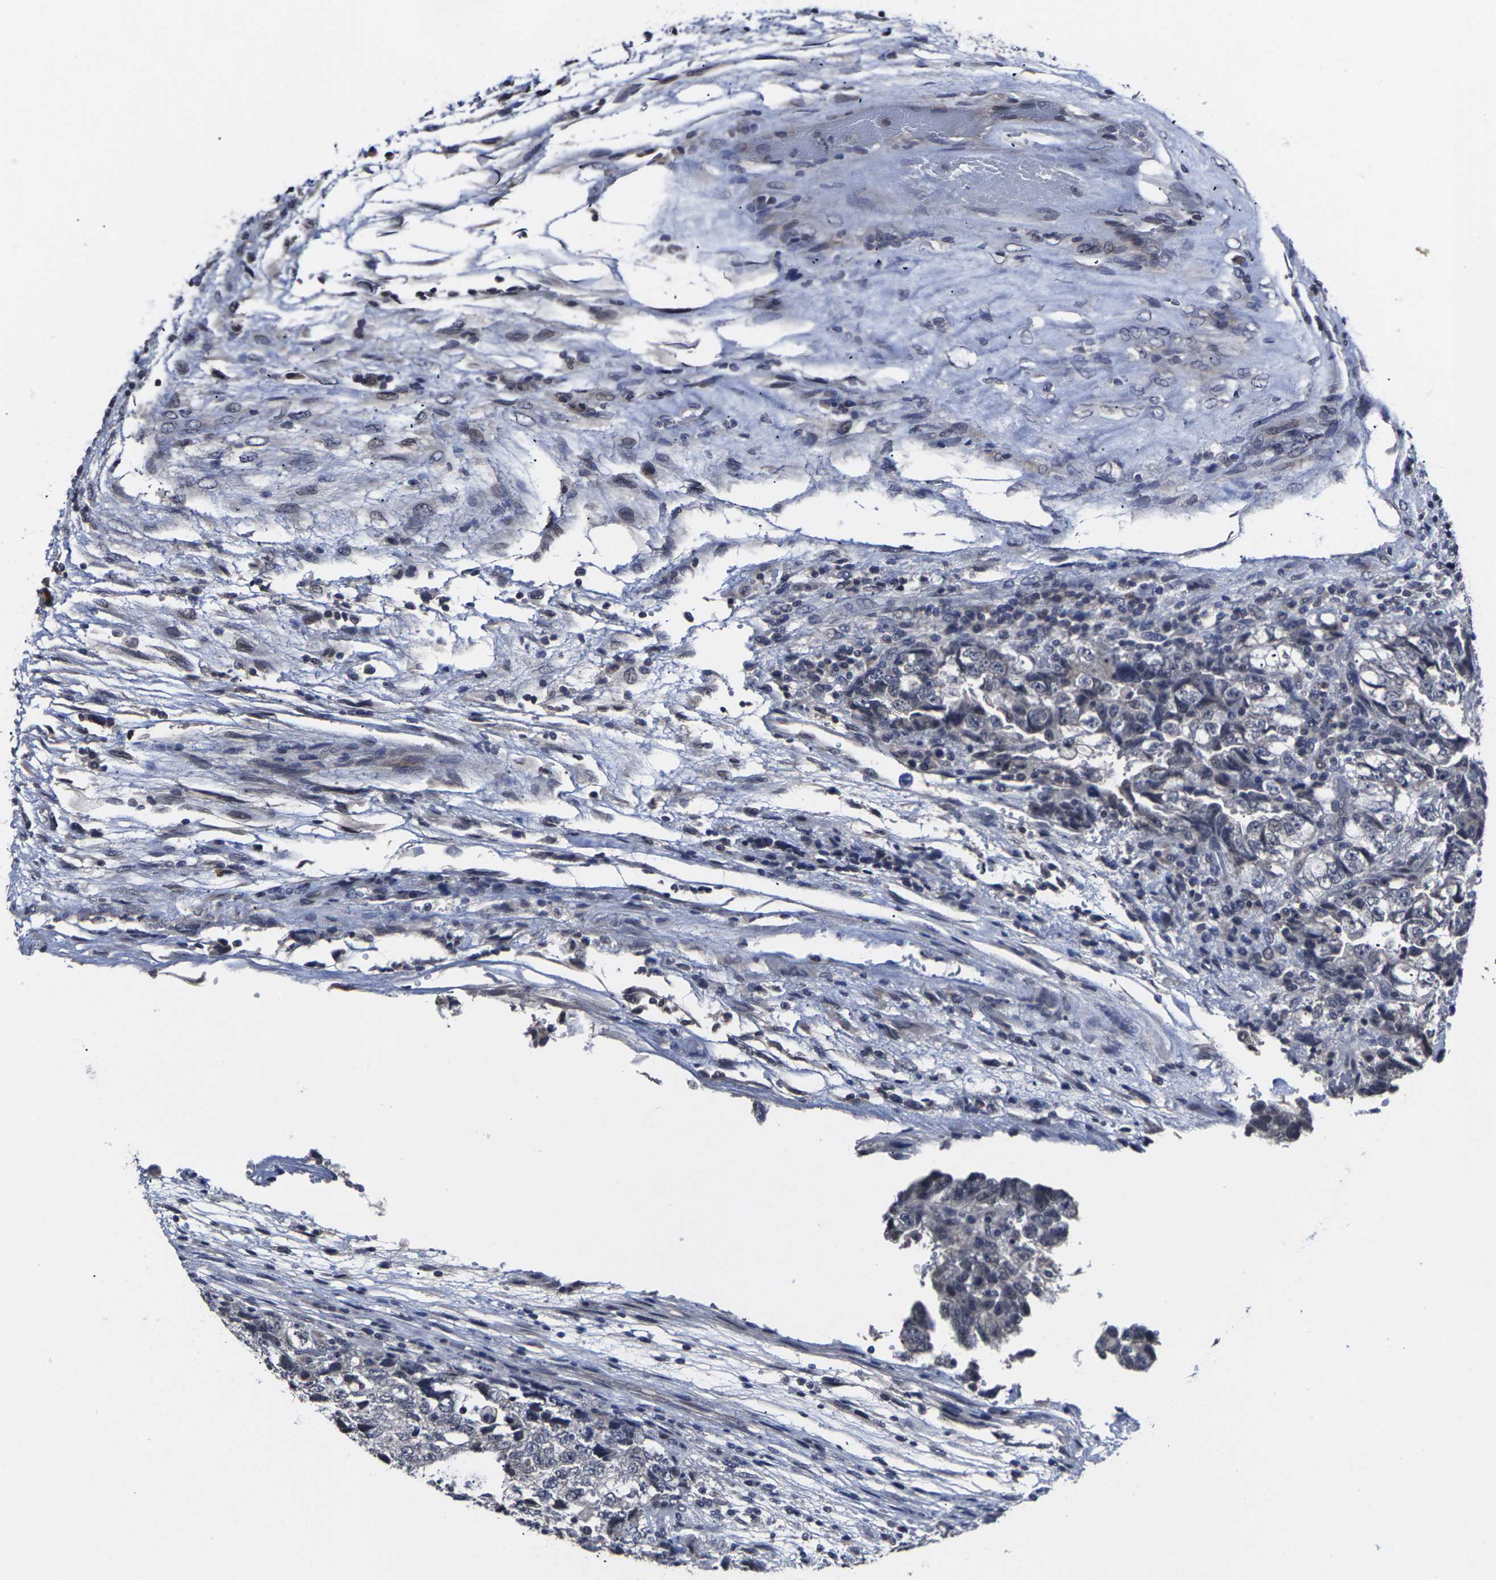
{"staining": {"intensity": "negative", "quantity": "none", "location": "none"}, "tissue": "testis cancer", "cell_type": "Tumor cells", "image_type": "cancer", "snomed": [{"axis": "morphology", "description": "Carcinoma, Embryonal, NOS"}, {"axis": "topography", "description": "Testis"}], "caption": "IHC image of human embryonal carcinoma (testis) stained for a protein (brown), which displays no staining in tumor cells. The staining is performed using DAB (3,3'-diaminobenzidine) brown chromogen with nuclei counter-stained in using hematoxylin.", "gene": "MSANTD4", "patient": {"sex": "male", "age": 36}}